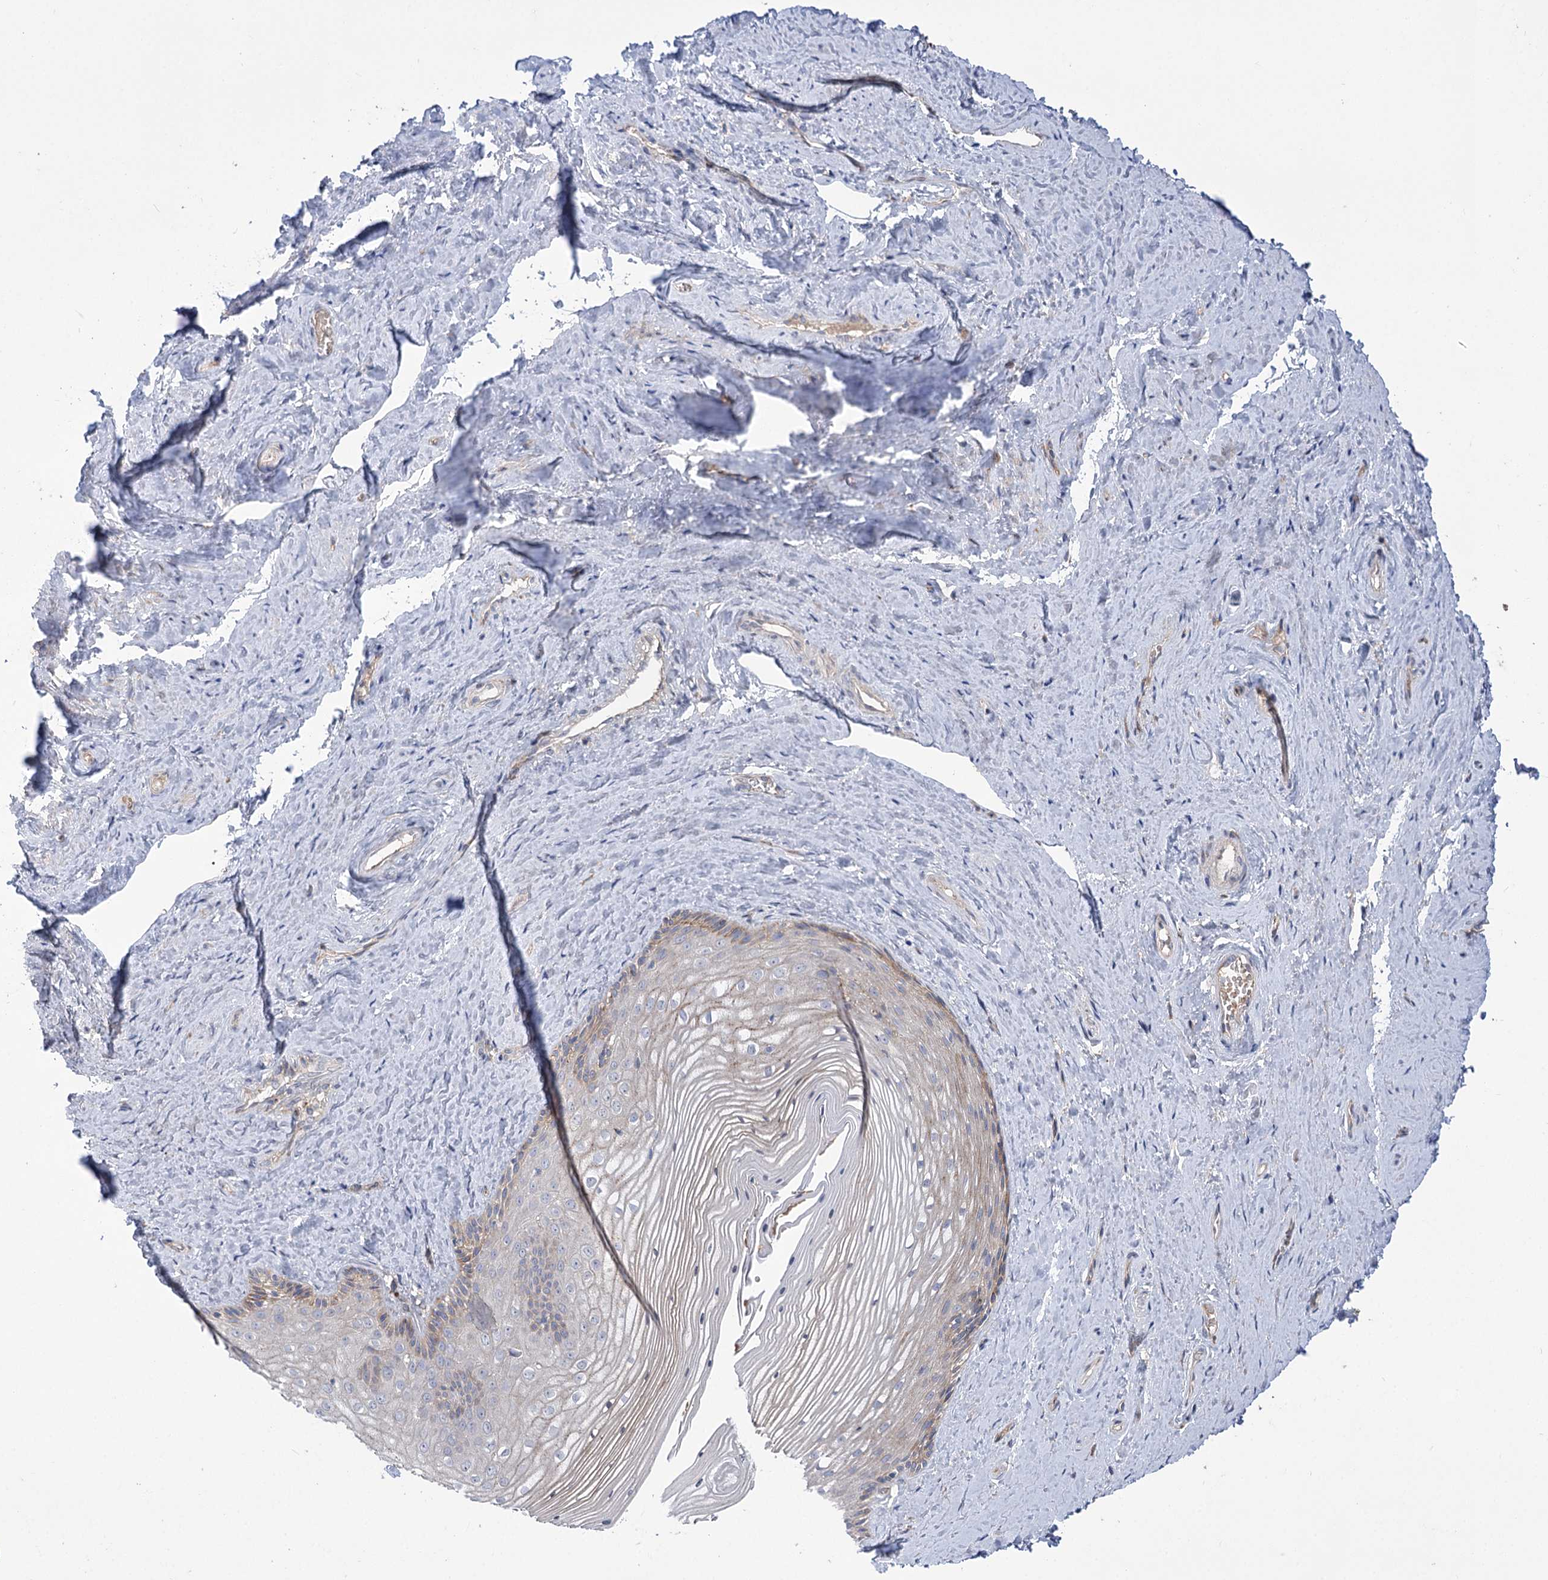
{"staining": {"intensity": "weak", "quantity": "<25%", "location": "cytoplasmic/membranous"}, "tissue": "vagina", "cell_type": "Squamous epithelial cells", "image_type": "normal", "snomed": [{"axis": "morphology", "description": "Normal tissue, NOS"}, {"axis": "topography", "description": "Vagina"}, {"axis": "topography", "description": "Cervix"}], "caption": "DAB immunohistochemical staining of unremarkable human vagina demonstrates no significant expression in squamous epithelial cells. (DAB (3,3'-diaminobenzidine) immunohistochemistry with hematoxylin counter stain).", "gene": "TRUB1", "patient": {"sex": "female", "age": 40}}